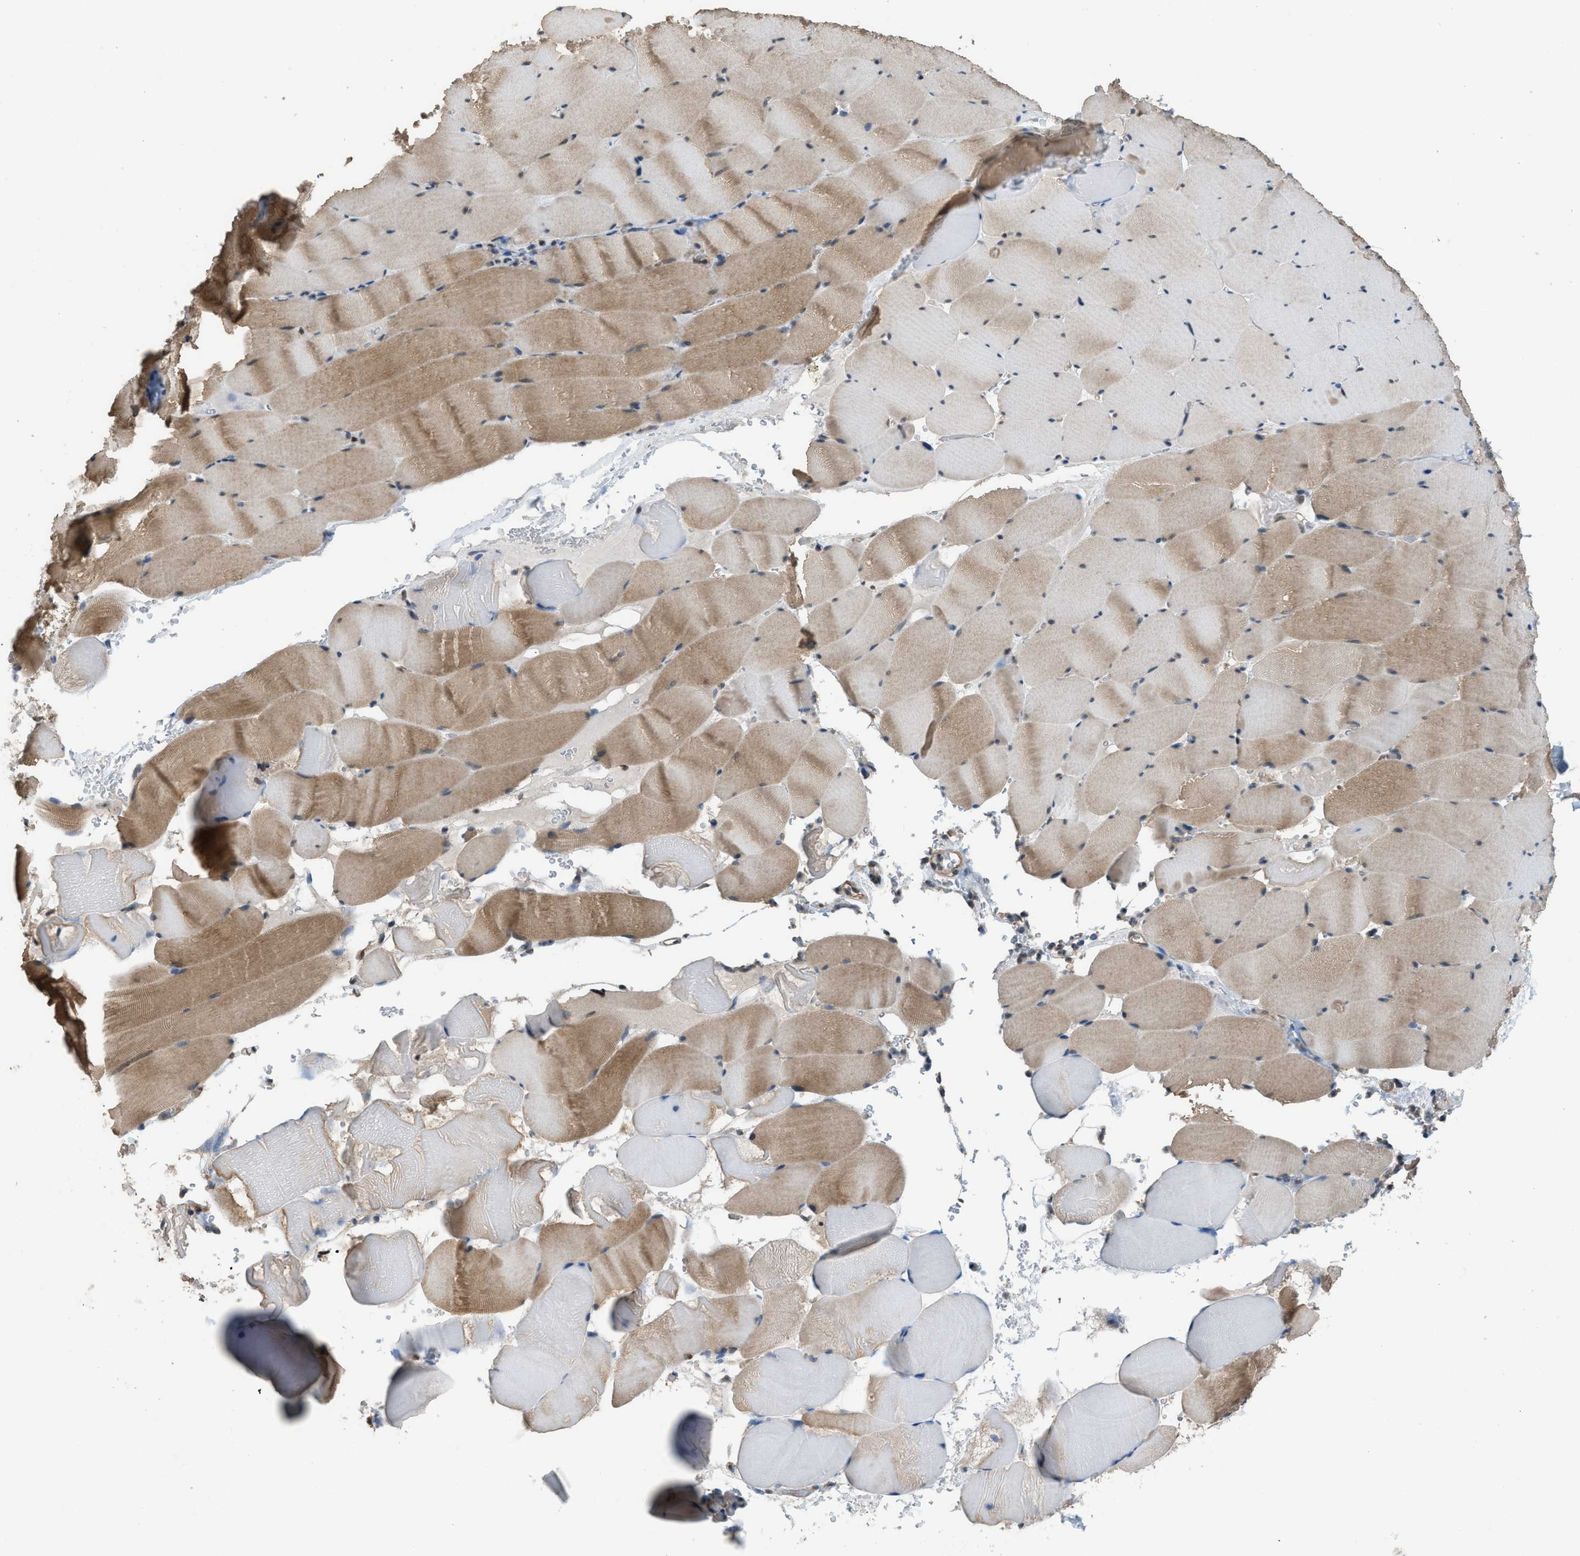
{"staining": {"intensity": "moderate", "quantity": ">75%", "location": "cytoplasmic/membranous,nuclear"}, "tissue": "skeletal muscle", "cell_type": "Myocytes", "image_type": "normal", "snomed": [{"axis": "morphology", "description": "Normal tissue, NOS"}, {"axis": "topography", "description": "Skeletal muscle"}], "caption": "Protein staining of benign skeletal muscle shows moderate cytoplasmic/membranous,nuclear staining in about >75% of myocytes. Using DAB (brown) and hematoxylin (blue) stains, captured at high magnification using brightfield microscopy.", "gene": "KPNA6", "patient": {"sex": "male", "age": 62}}